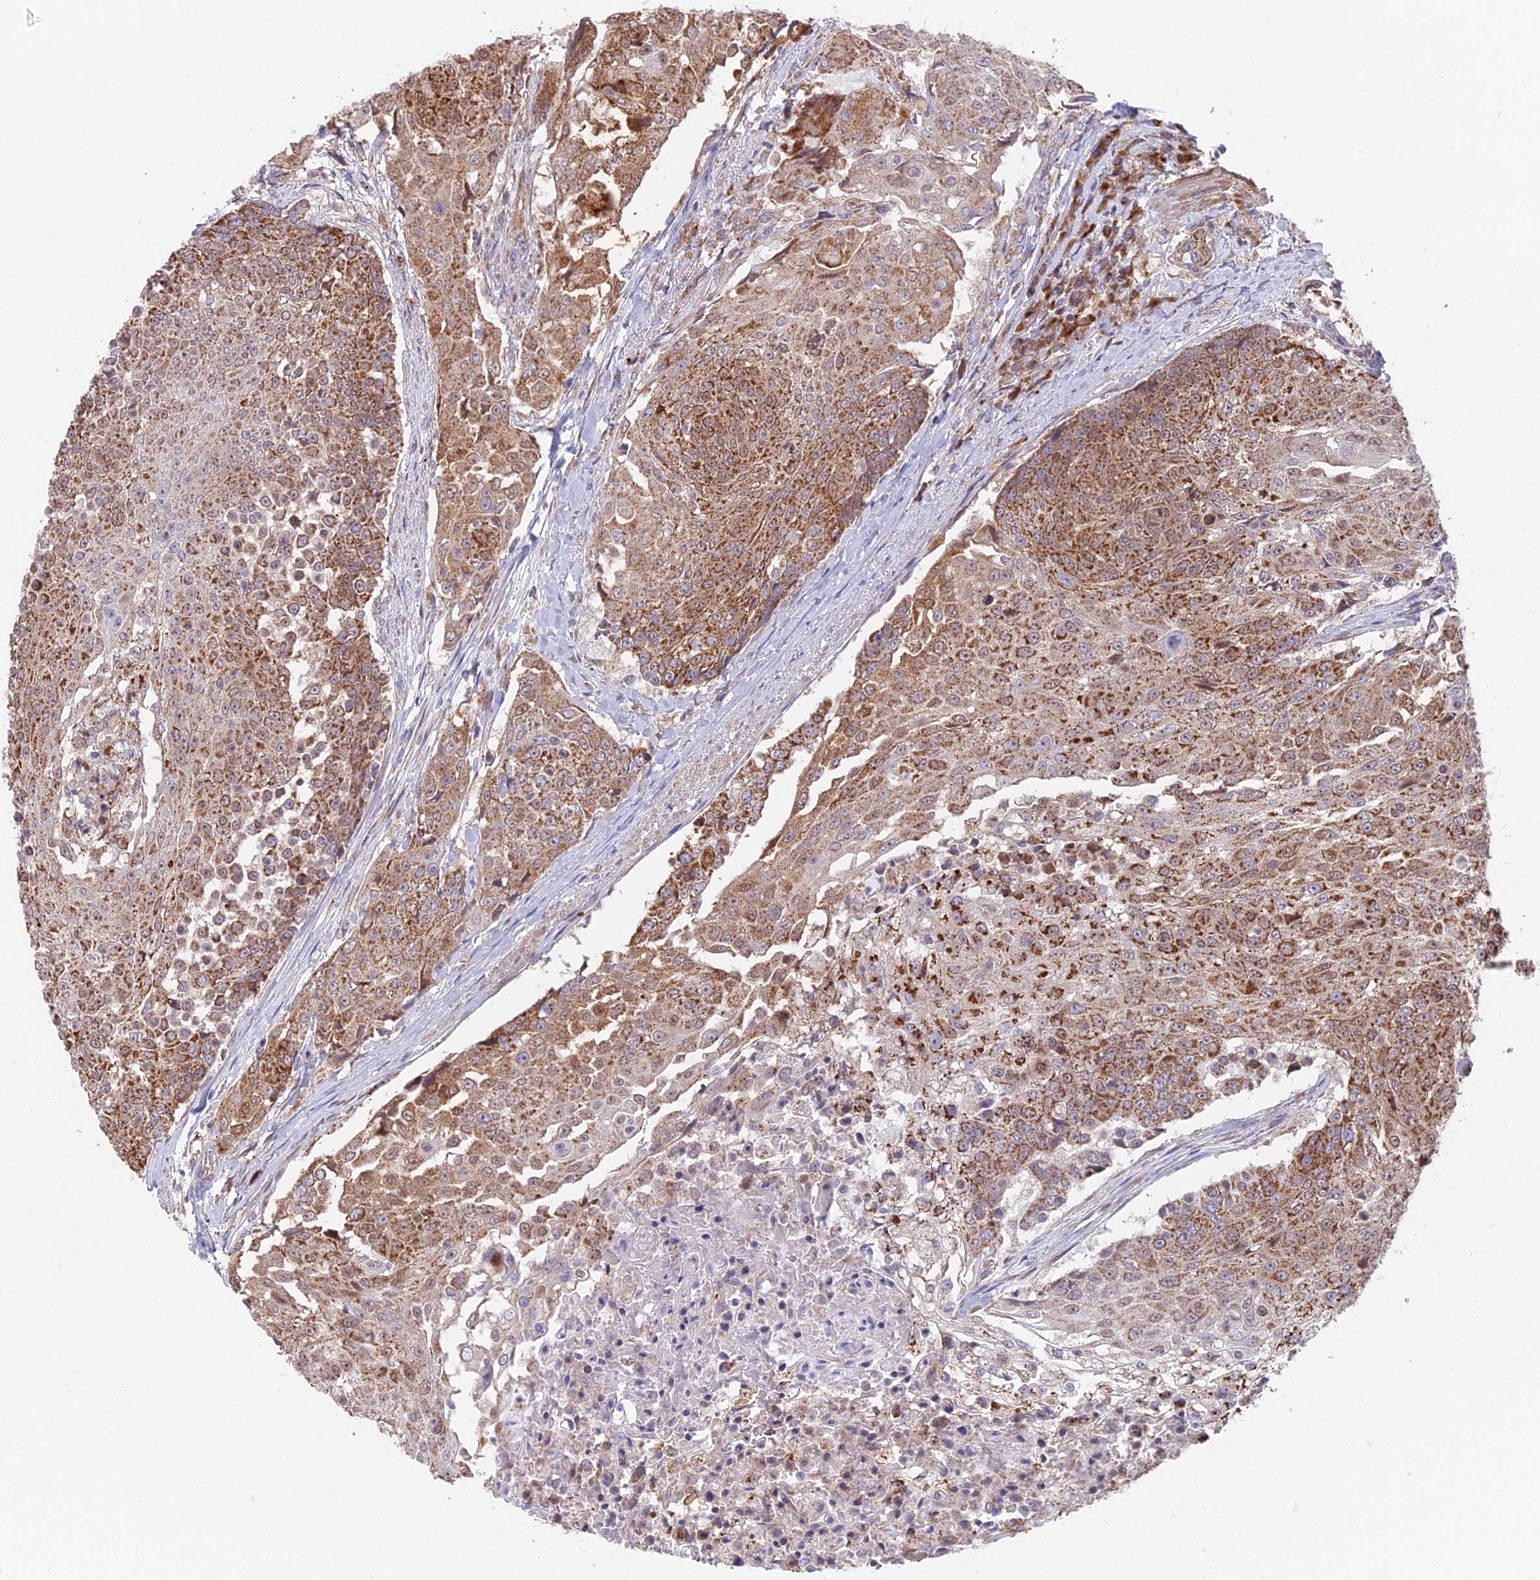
{"staining": {"intensity": "moderate", "quantity": ">75%", "location": "cytoplasmic/membranous"}, "tissue": "urothelial cancer", "cell_type": "Tumor cells", "image_type": "cancer", "snomed": [{"axis": "morphology", "description": "Urothelial carcinoma, High grade"}, {"axis": "topography", "description": "Urinary bladder"}], "caption": "Human urothelial carcinoma (high-grade) stained with a brown dye demonstrates moderate cytoplasmic/membranous positive positivity in approximately >75% of tumor cells.", "gene": "TBC1D20", "patient": {"sex": "female", "age": 63}}